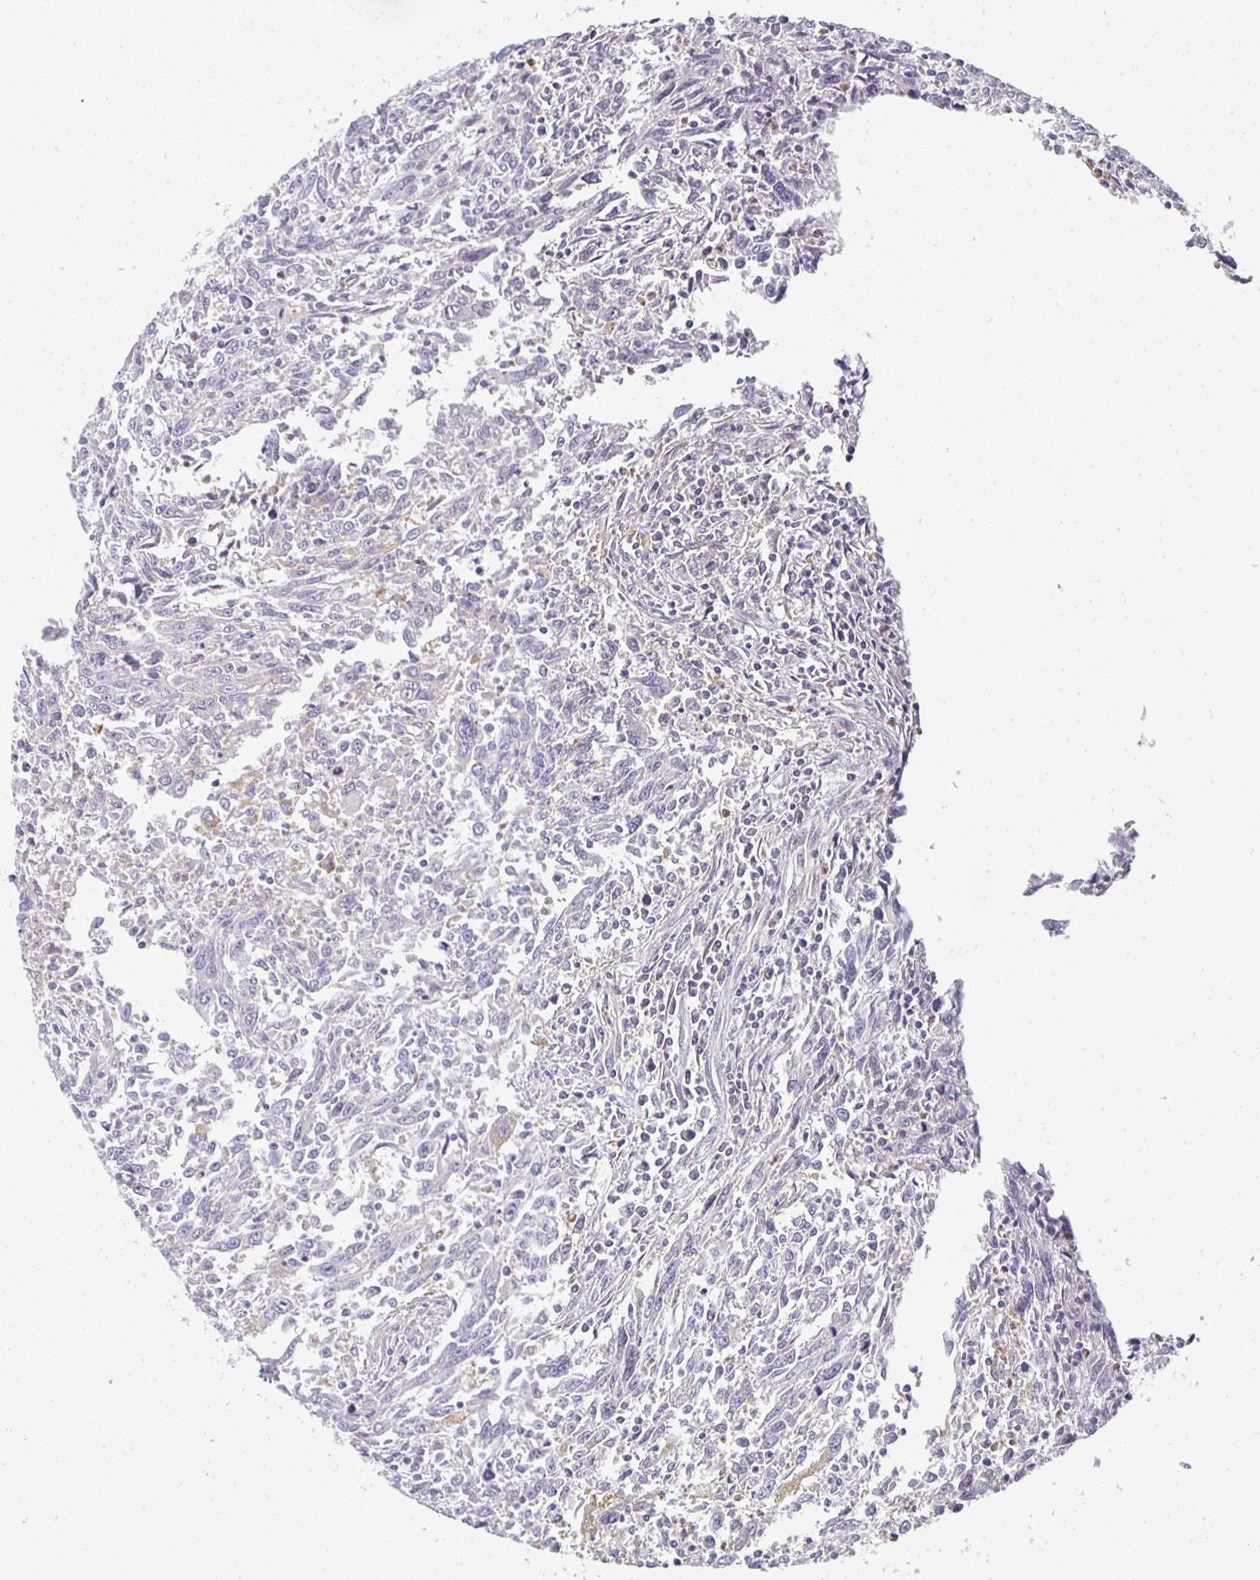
{"staining": {"intensity": "negative", "quantity": "none", "location": "none"}, "tissue": "breast cancer", "cell_type": "Tumor cells", "image_type": "cancer", "snomed": [{"axis": "morphology", "description": "Duct carcinoma"}, {"axis": "topography", "description": "Breast"}], "caption": "The immunohistochemistry photomicrograph has no significant expression in tumor cells of breast cancer tissue.", "gene": "CTHRC1", "patient": {"sex": "female", "age": 50}}